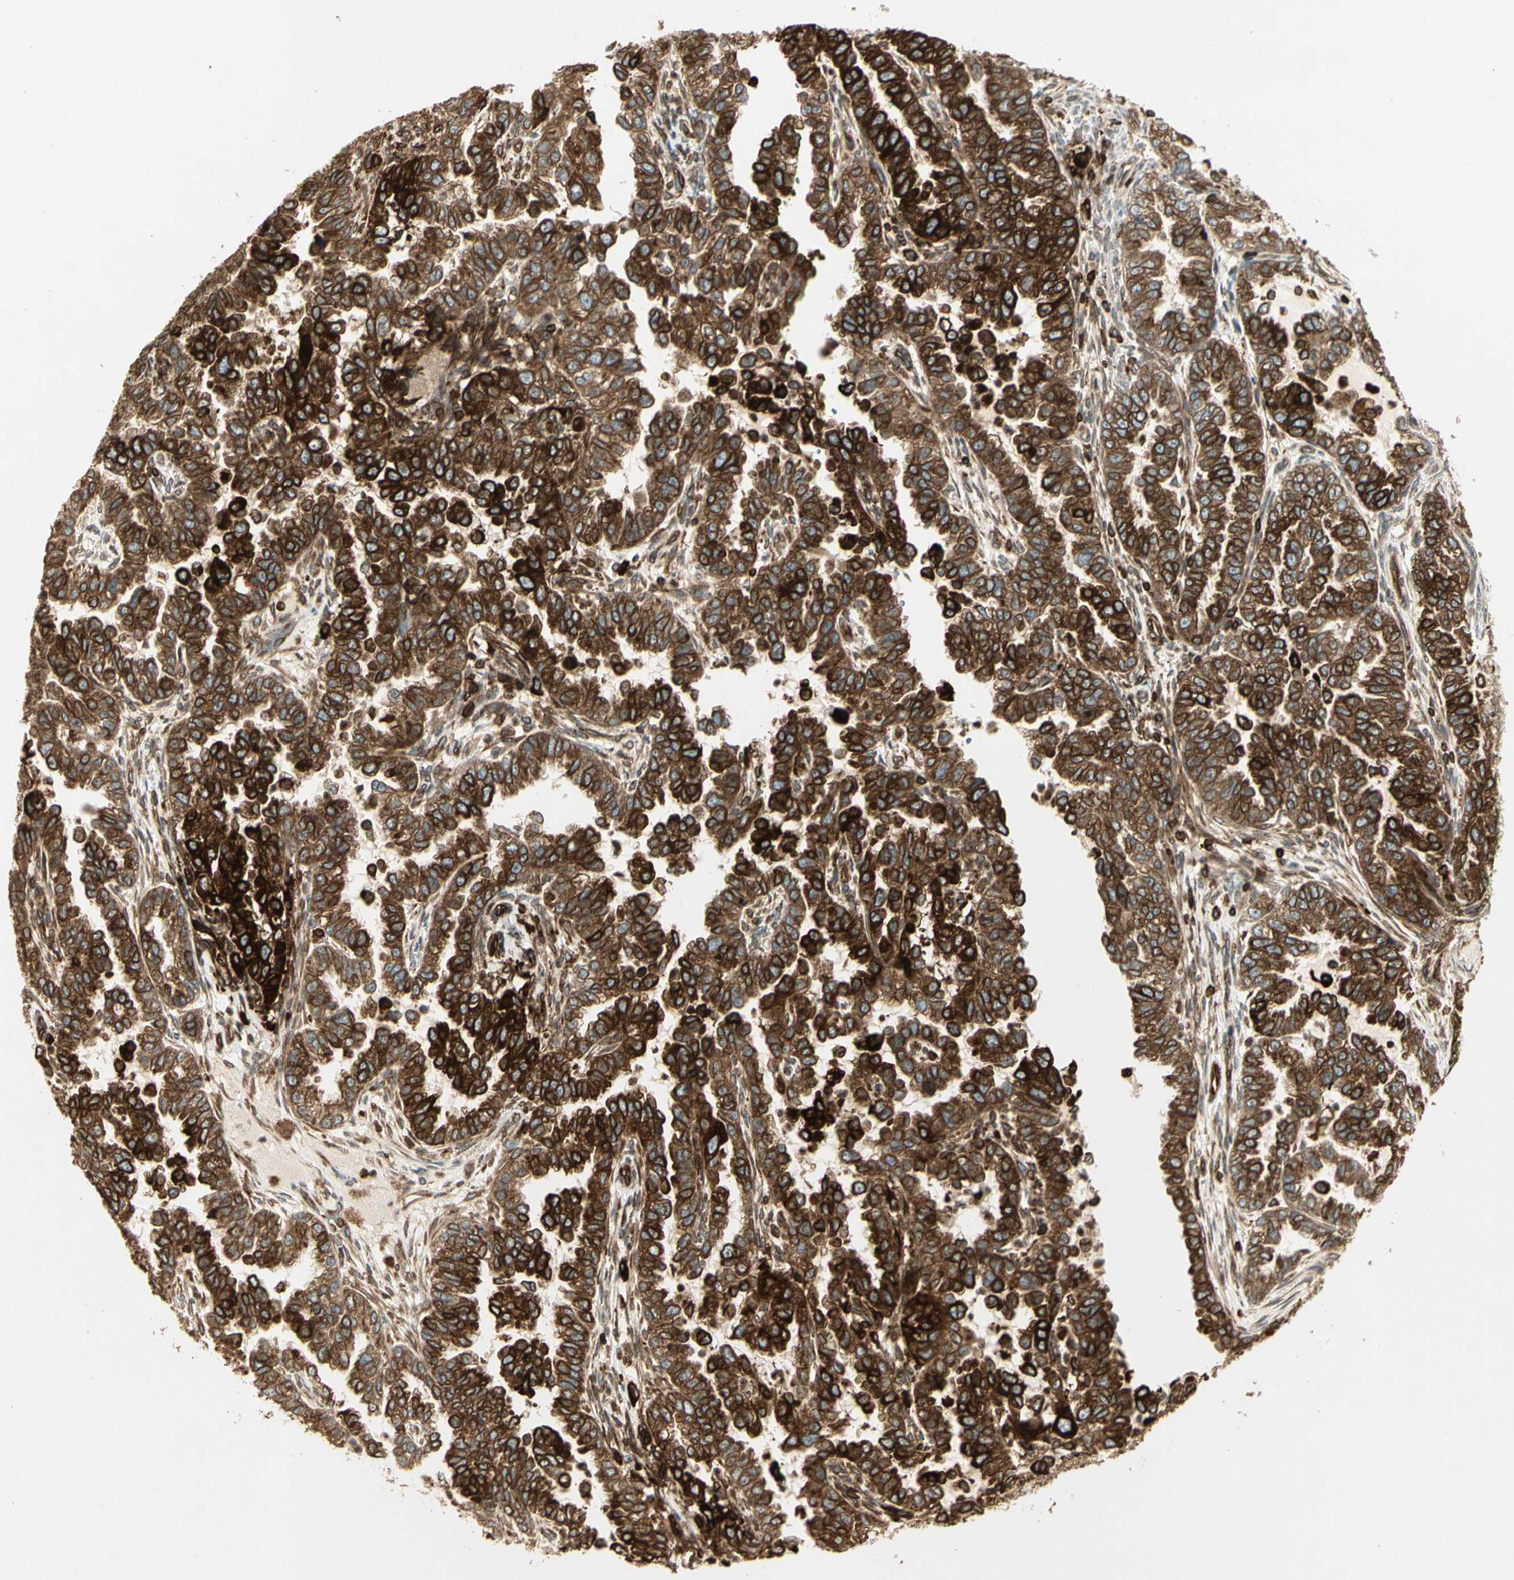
{"staining": {"intensity": "strong", "quantity": ">75%", "location": "cytoplasmic/membranous"}, "tissue": "endometrial cancer", "cell_type": "Tumor cells", "image_type": "cancer", "snomed": [{"axis": "morphology", "description": "Adenocarcinoma, NOS"}, {"axis": "topography", "description": "Endometrium"}], "caption": "Adenocarcinoma (endometrial) was stained to show a protein in brown. There is high levels of strong cytoplasmic/membranous expression in approximately >75% of tumor cells.", "gene": "TAPBP", "patient": {"sex": "female", "age": 85}}